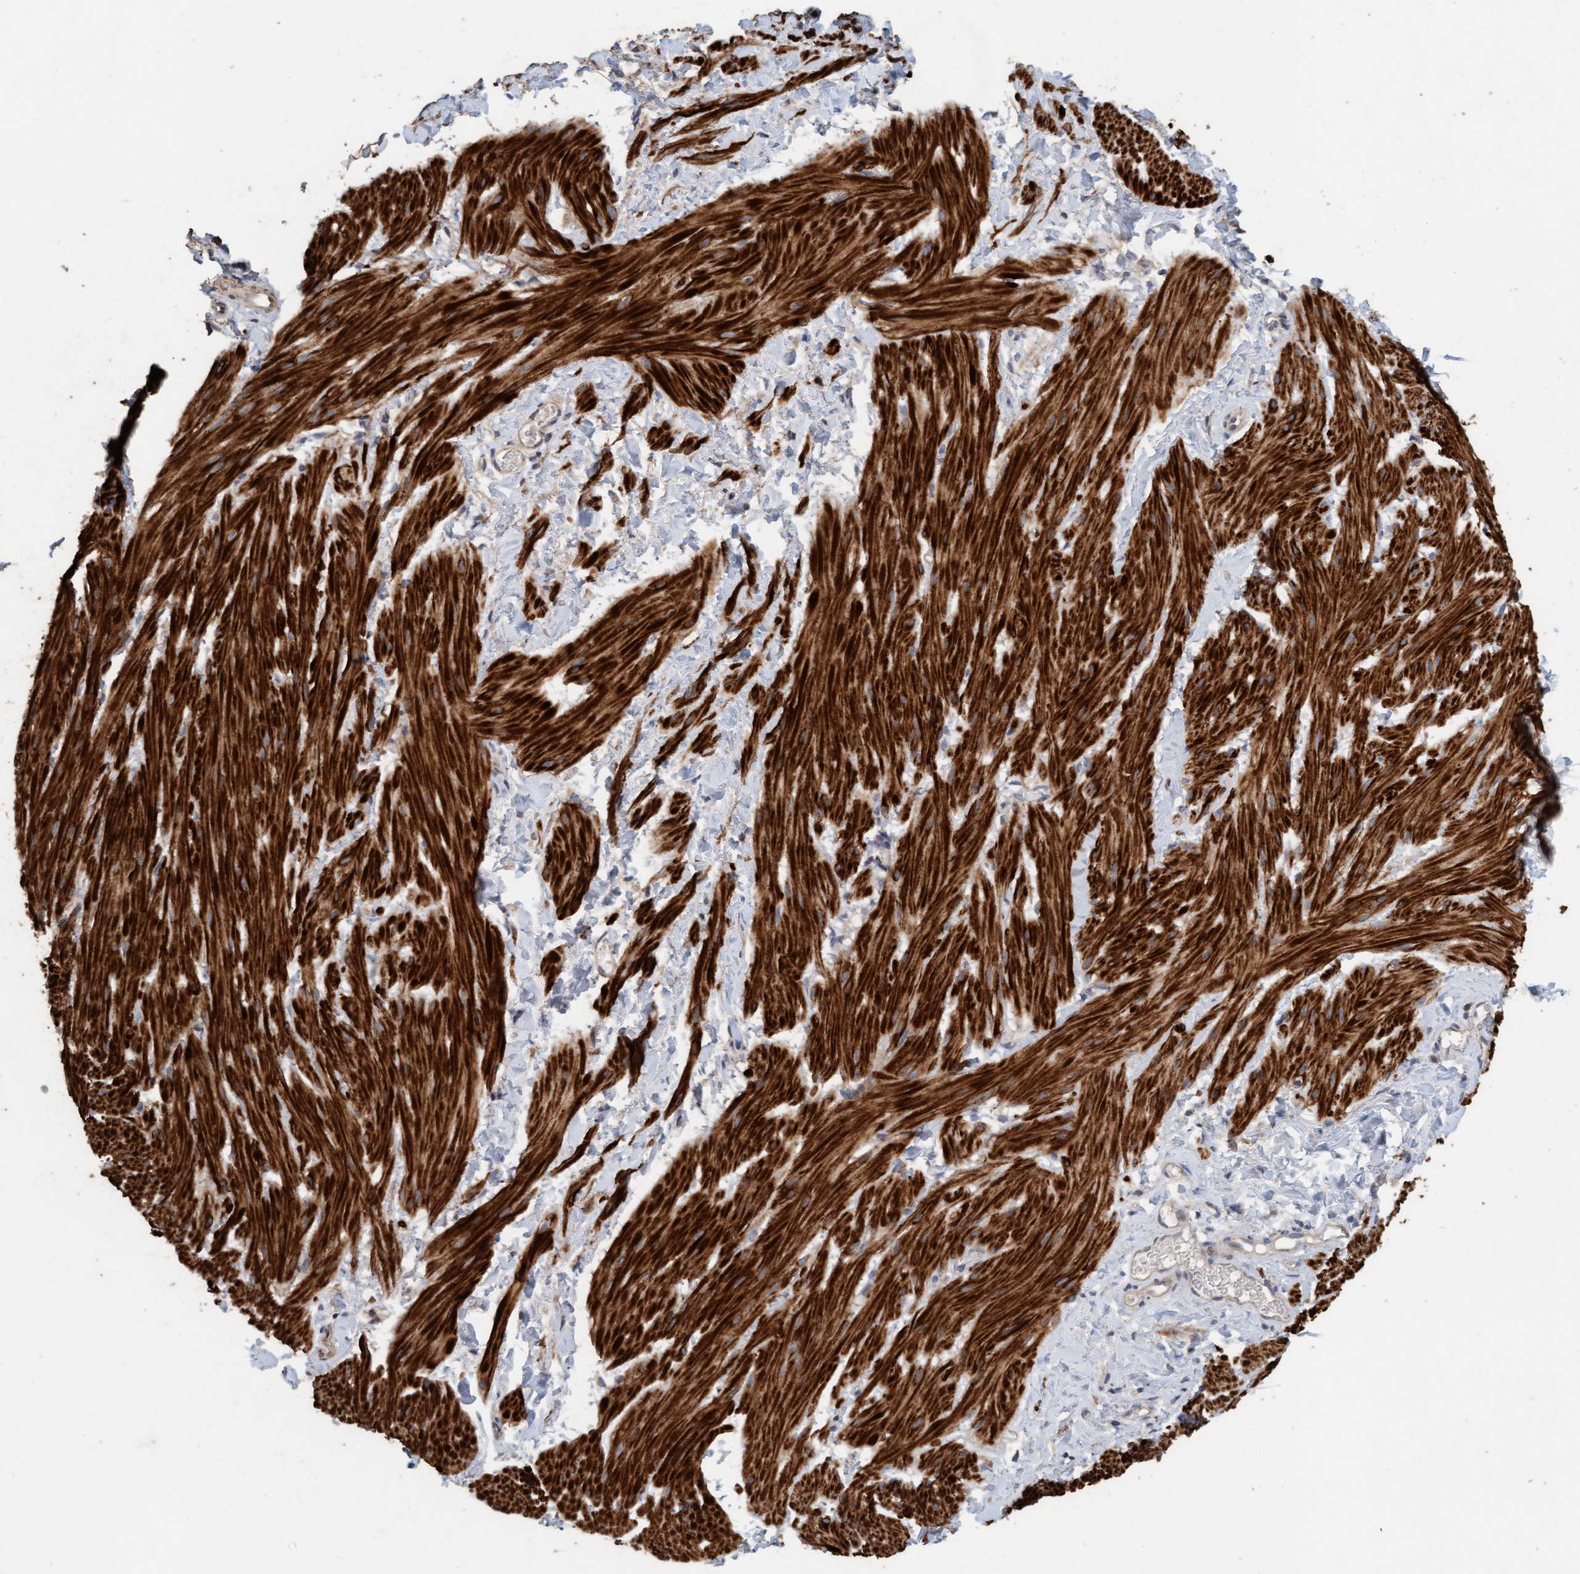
{"staining": {"intensity": "strong", "quantity": ">75%", "location": "cytoplasmic/membranous"}, "tissue": "smooth muscle", "cell_type": "Smooth muscle cells", "image_type": "normal", "snomed": [{"axis": "morphology", "description": "Normal tissue, NOS"}, {"axis": "topography", "description": "Smooth muscle"}], "caption": "This histopathology image exhibits unremarkable smooth muscle stained with IHC to label a protein in brown. The cytoplasmic/membranous of smooth muscle cells show strong positivity for the protein. Nuclei are counter-stained blue.", "gene": "LONRF1", "patient": {"sex": "male", "age": 16}}